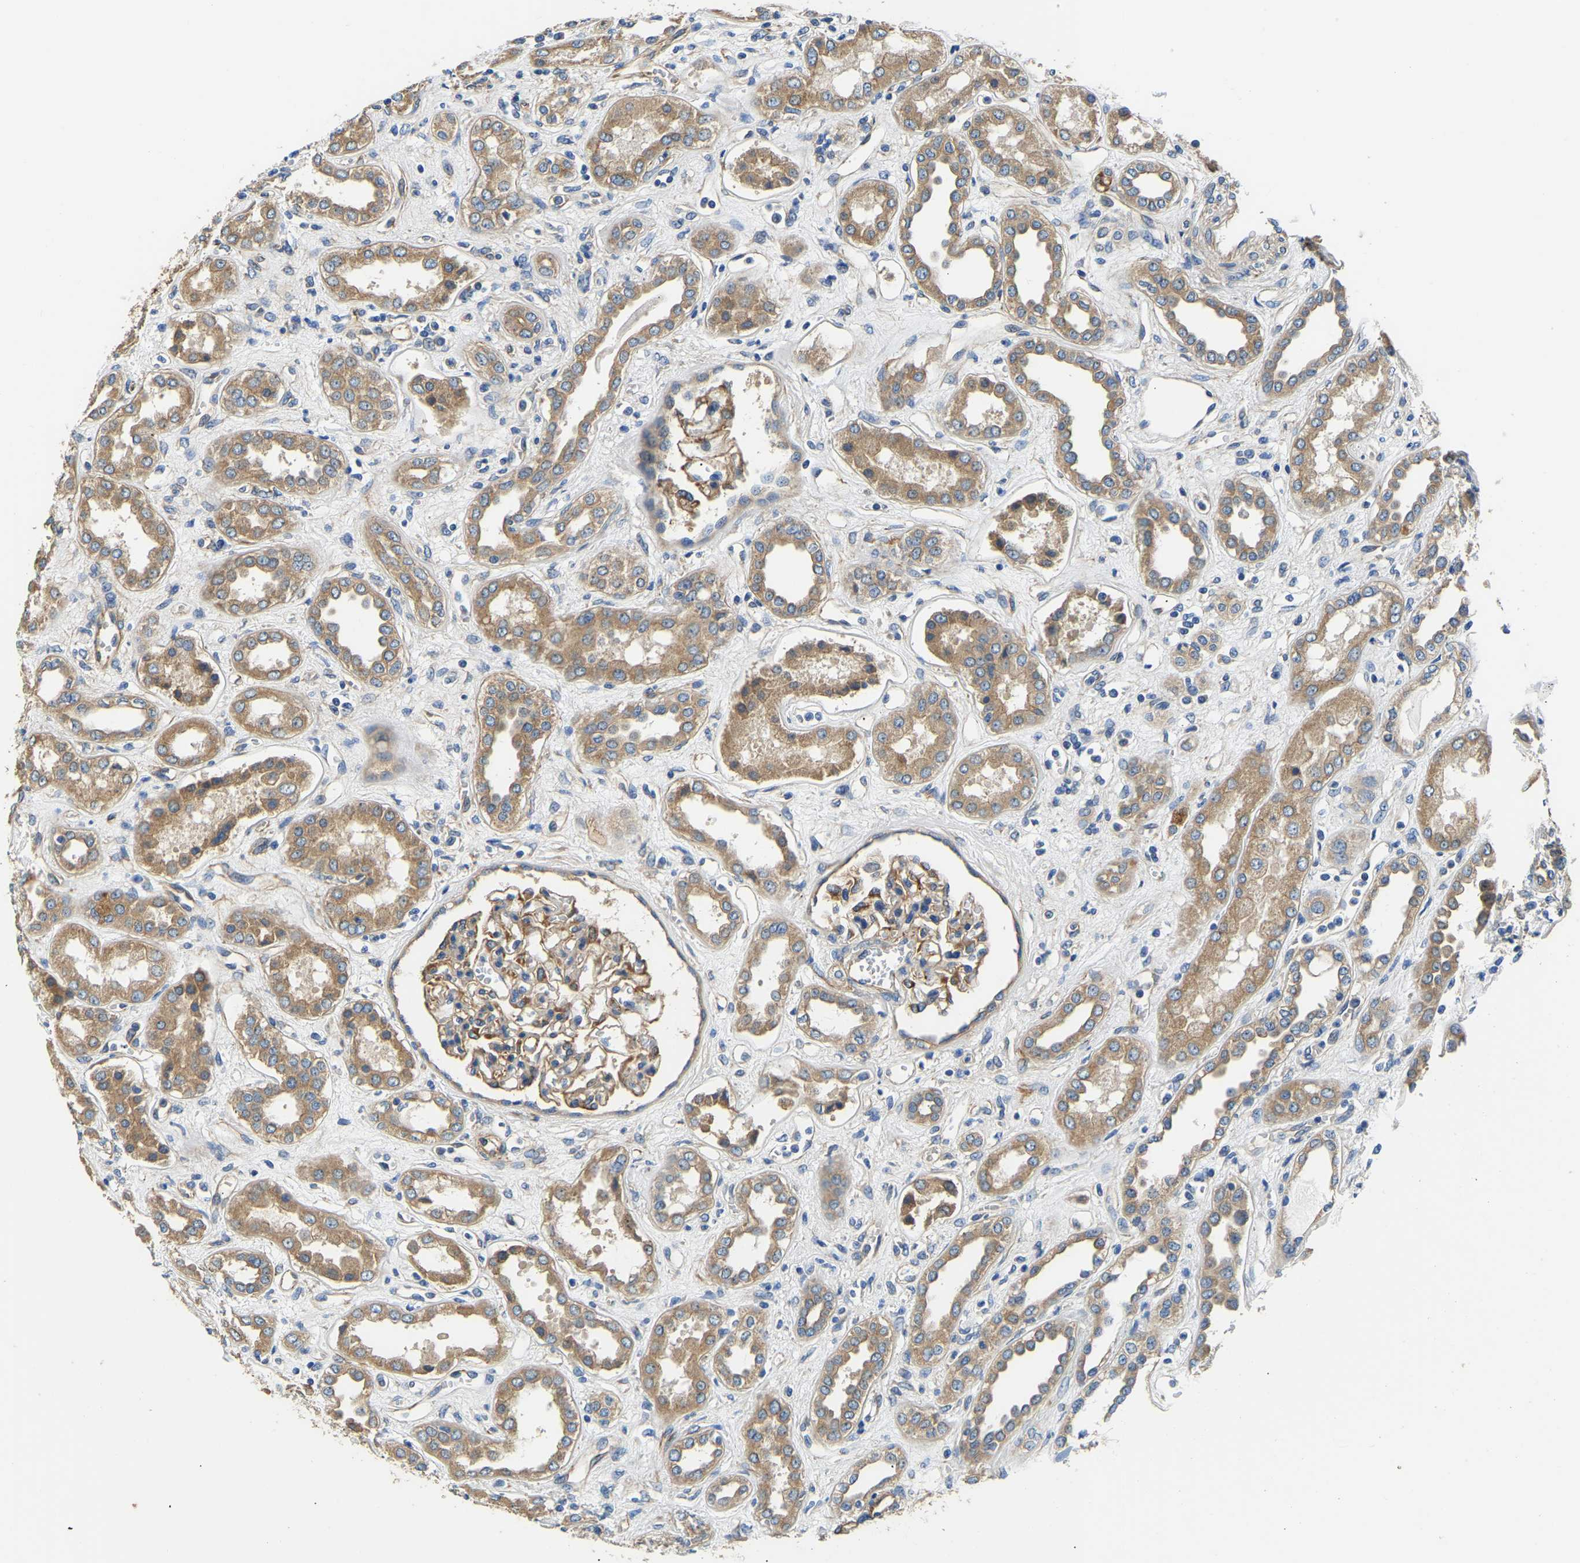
{"staining": {"intensity": "moderate", "quantity": "25%-75%", "location": "cytoplasmic/membranous"}, "tissue": "kidney", "cell_type": "Cells in glomeruli", "image_type": "normal", "snomed": [{"axis": "morphology", "description": "Normal tissue, NOS"}, {"axis": "topography", "description": "Kidney"}], "caption": "Immunohistochemistry (IHC) of unremarkable human kidney exhibits medium levels of moderate cytoplasmic/membranous expression in approximately 25%-75% of cells in glomeruli. (DAB IHC with brightfield microscopy, high magnification).", "gene": "CSDE1", "patient": {"sex": "male", "age": 59}}